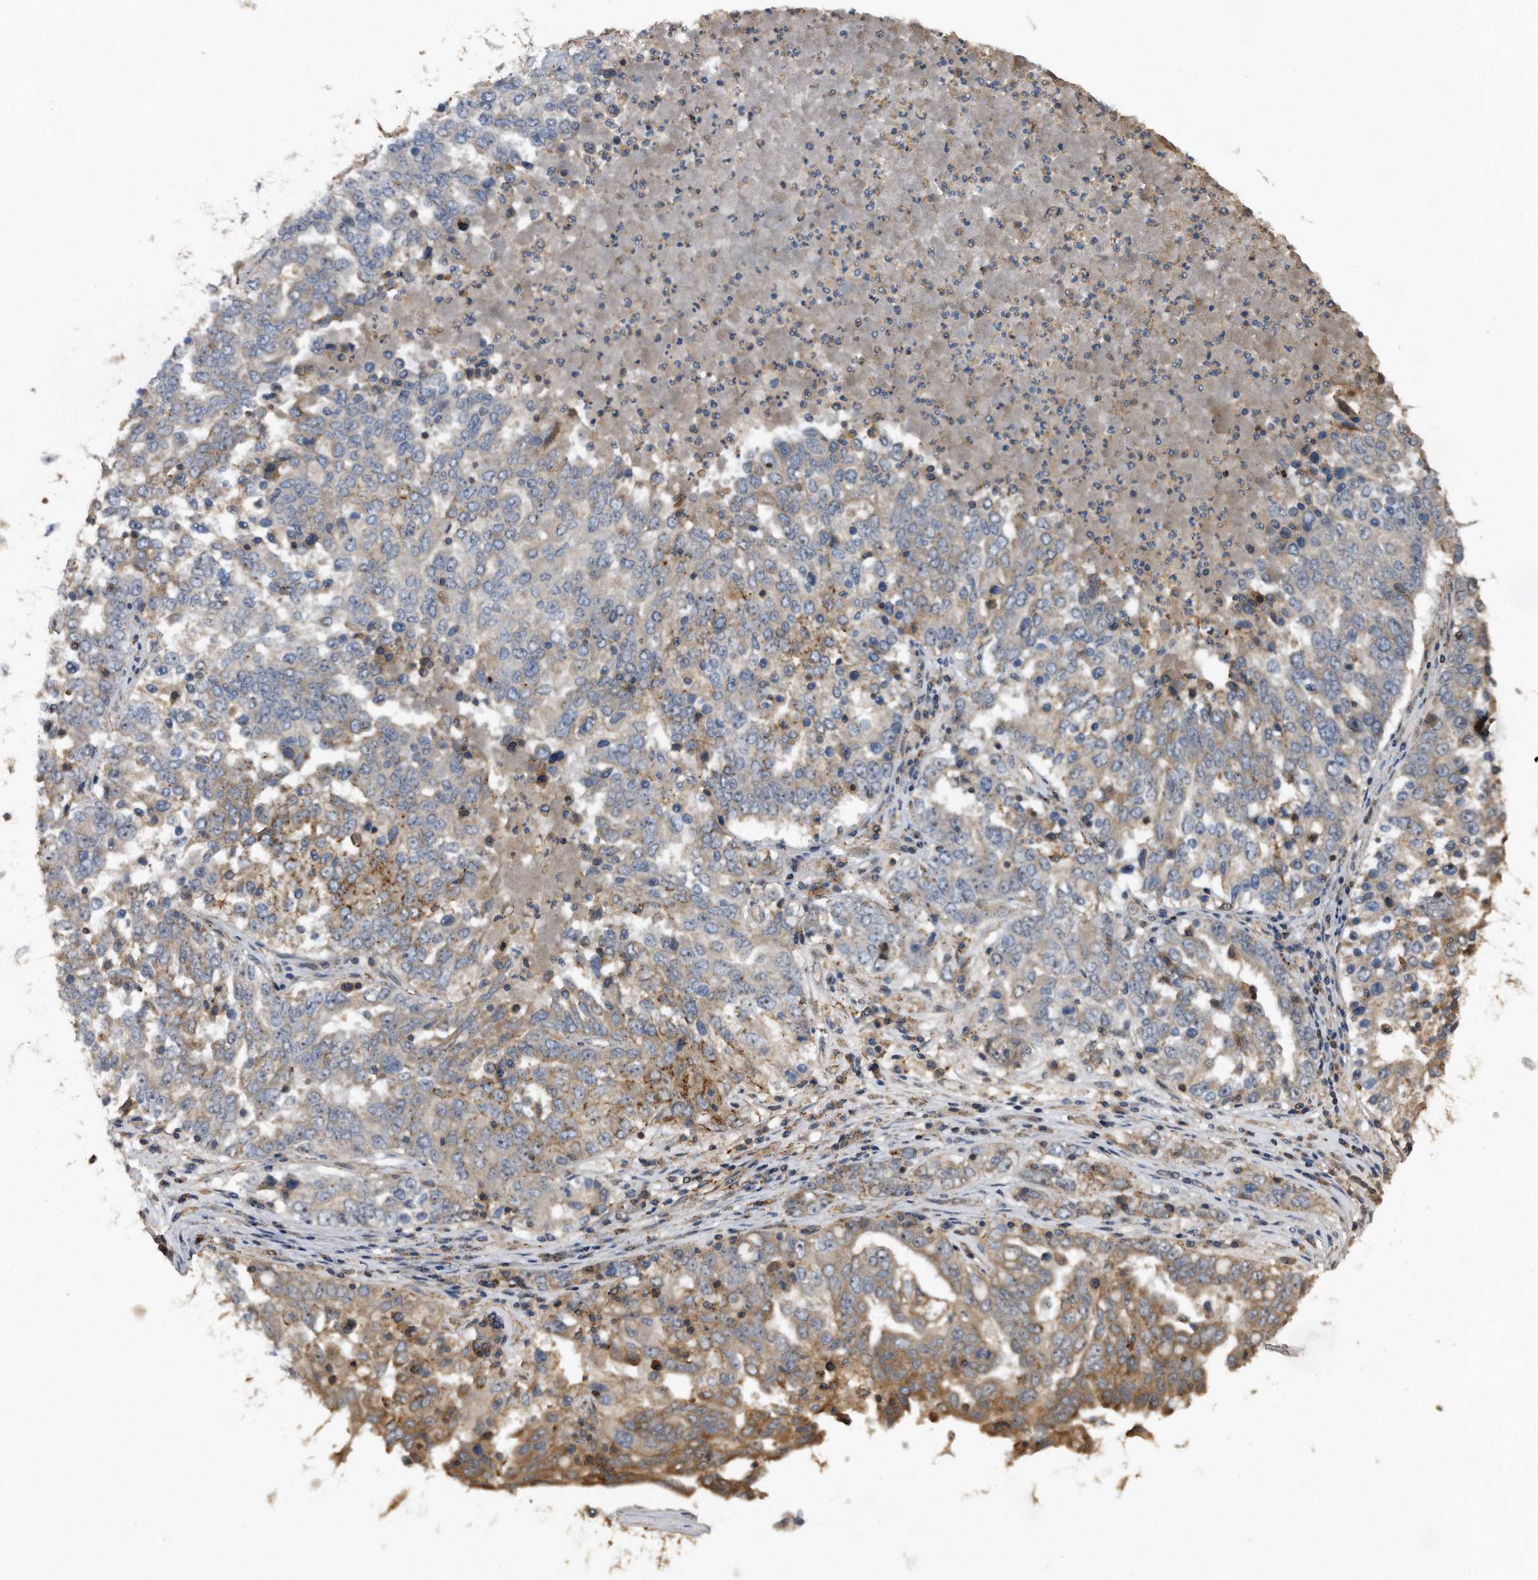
{"staining": {"intensity": "moderate", "quantity": "25%-75%", "location": "cytoplasmic/membranous"}, "tissue": "ovarian cancer", "cell_type": "Tumor cells", "image_type": "cancer", "snomed": [{"axis": "morphology", "description": "Carcinoma, endometroid"}, {"axis": "topography", "description": "Ovary"}], "caption": "Brown immunohistochemical staining in ovarian cancer shows moderate cytoplasmic/membranous positivity in approximately 25%-75% of tumor cells.", "gene": "KCND3", "patient": {"sex": "female", "age": 62}}